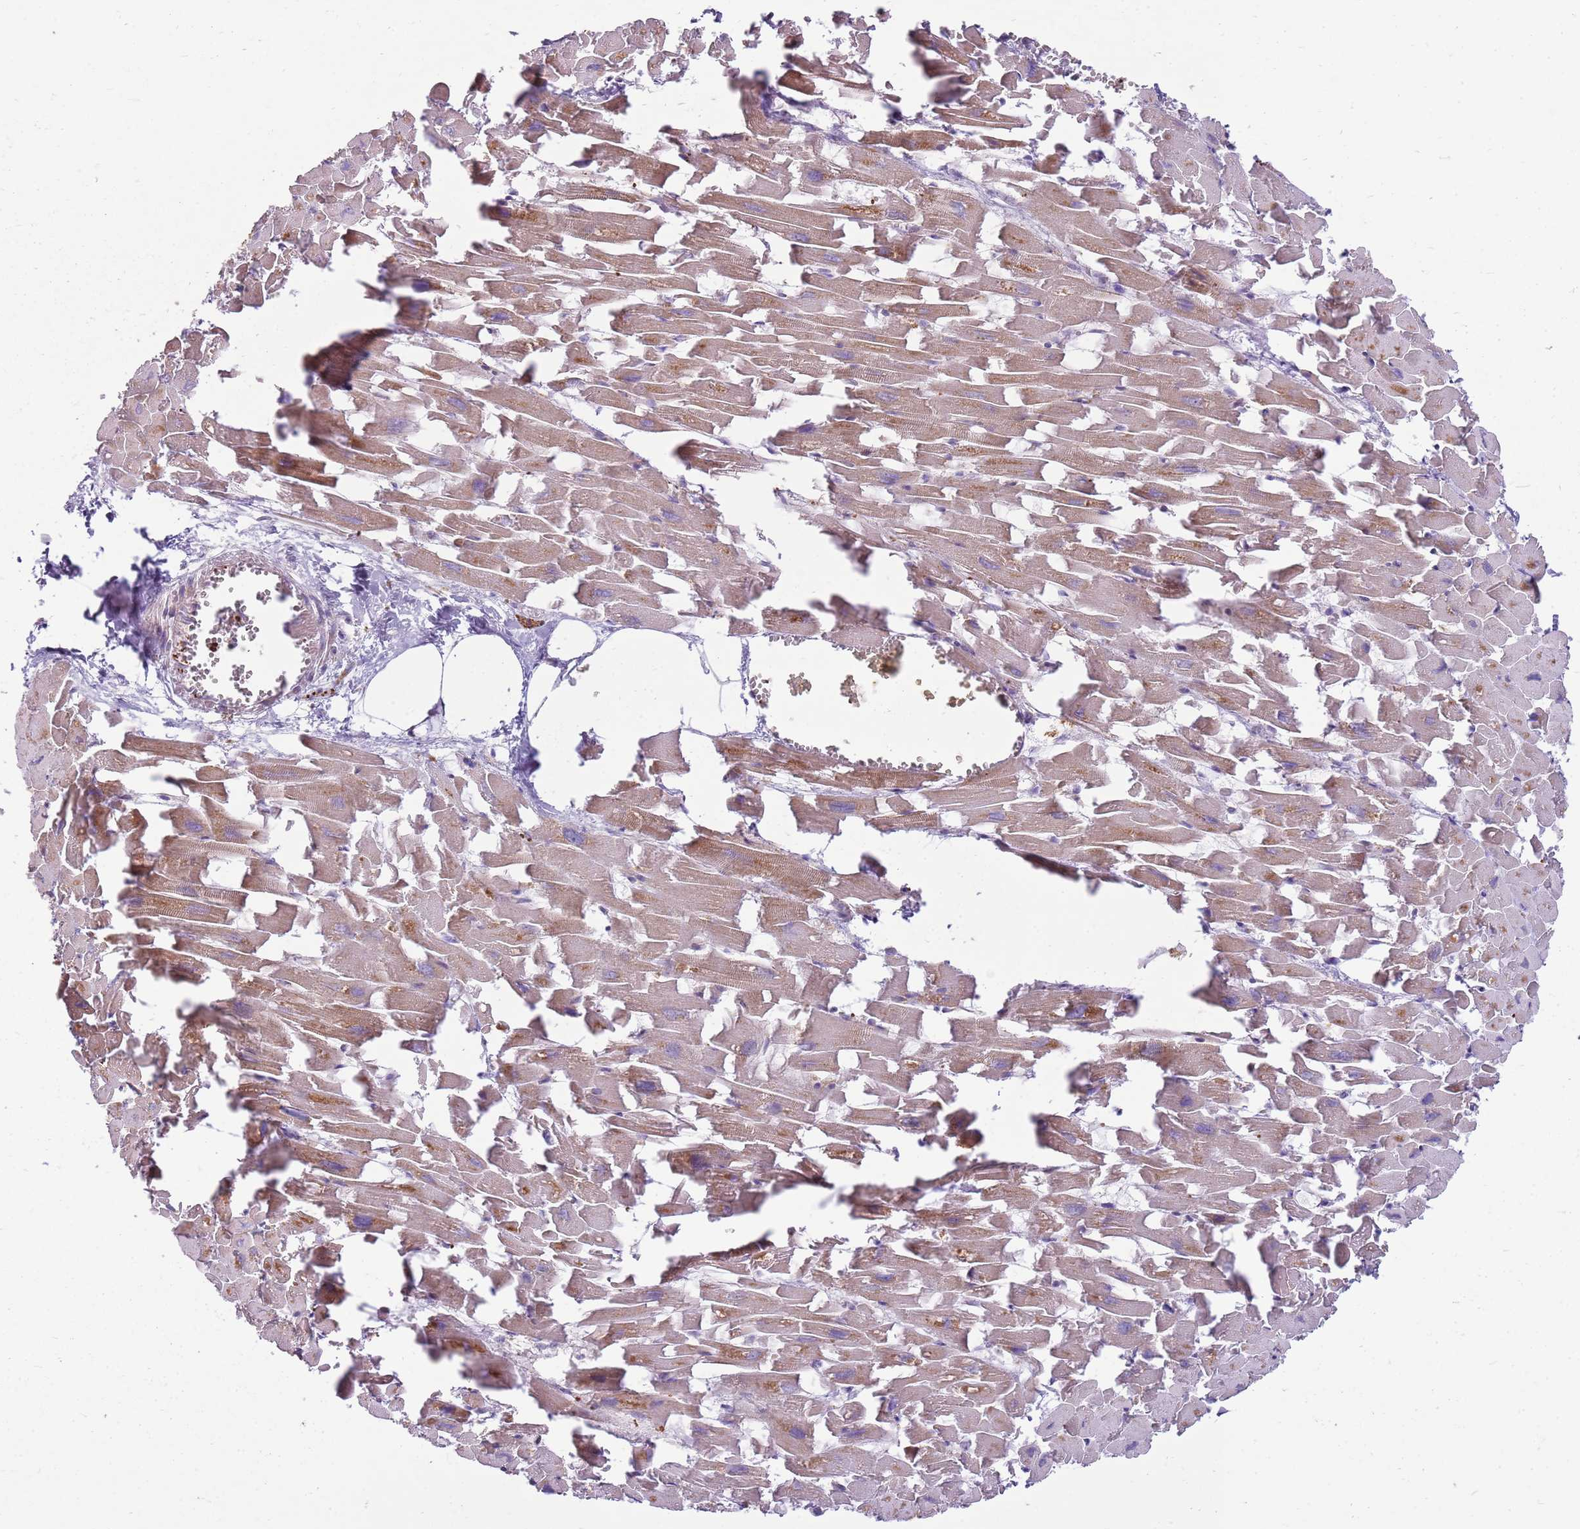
{"staining": {"intensity": "moderate", "quantity": "25%-75%", "location": "cytoplasmic/membranous"}, "tissue": "heart muscle", "cell_type": "Cardiomyocytes", "image_type": "normal", "snomed": [{"axis": "morphology", "description": "Normal tissue, NOS"}, {"axis": "topography", "description": "Heart"}], "caption": "Immunohistochemical staining of unremarkable human heart muscle reveals 25%-75% levels of moderate cytoplasmic/membranous protein expression in approximately 25%-75% of cardiomyocytes.", "gene": "EMC1", "patient": {"sex": "female", "age": 64}}